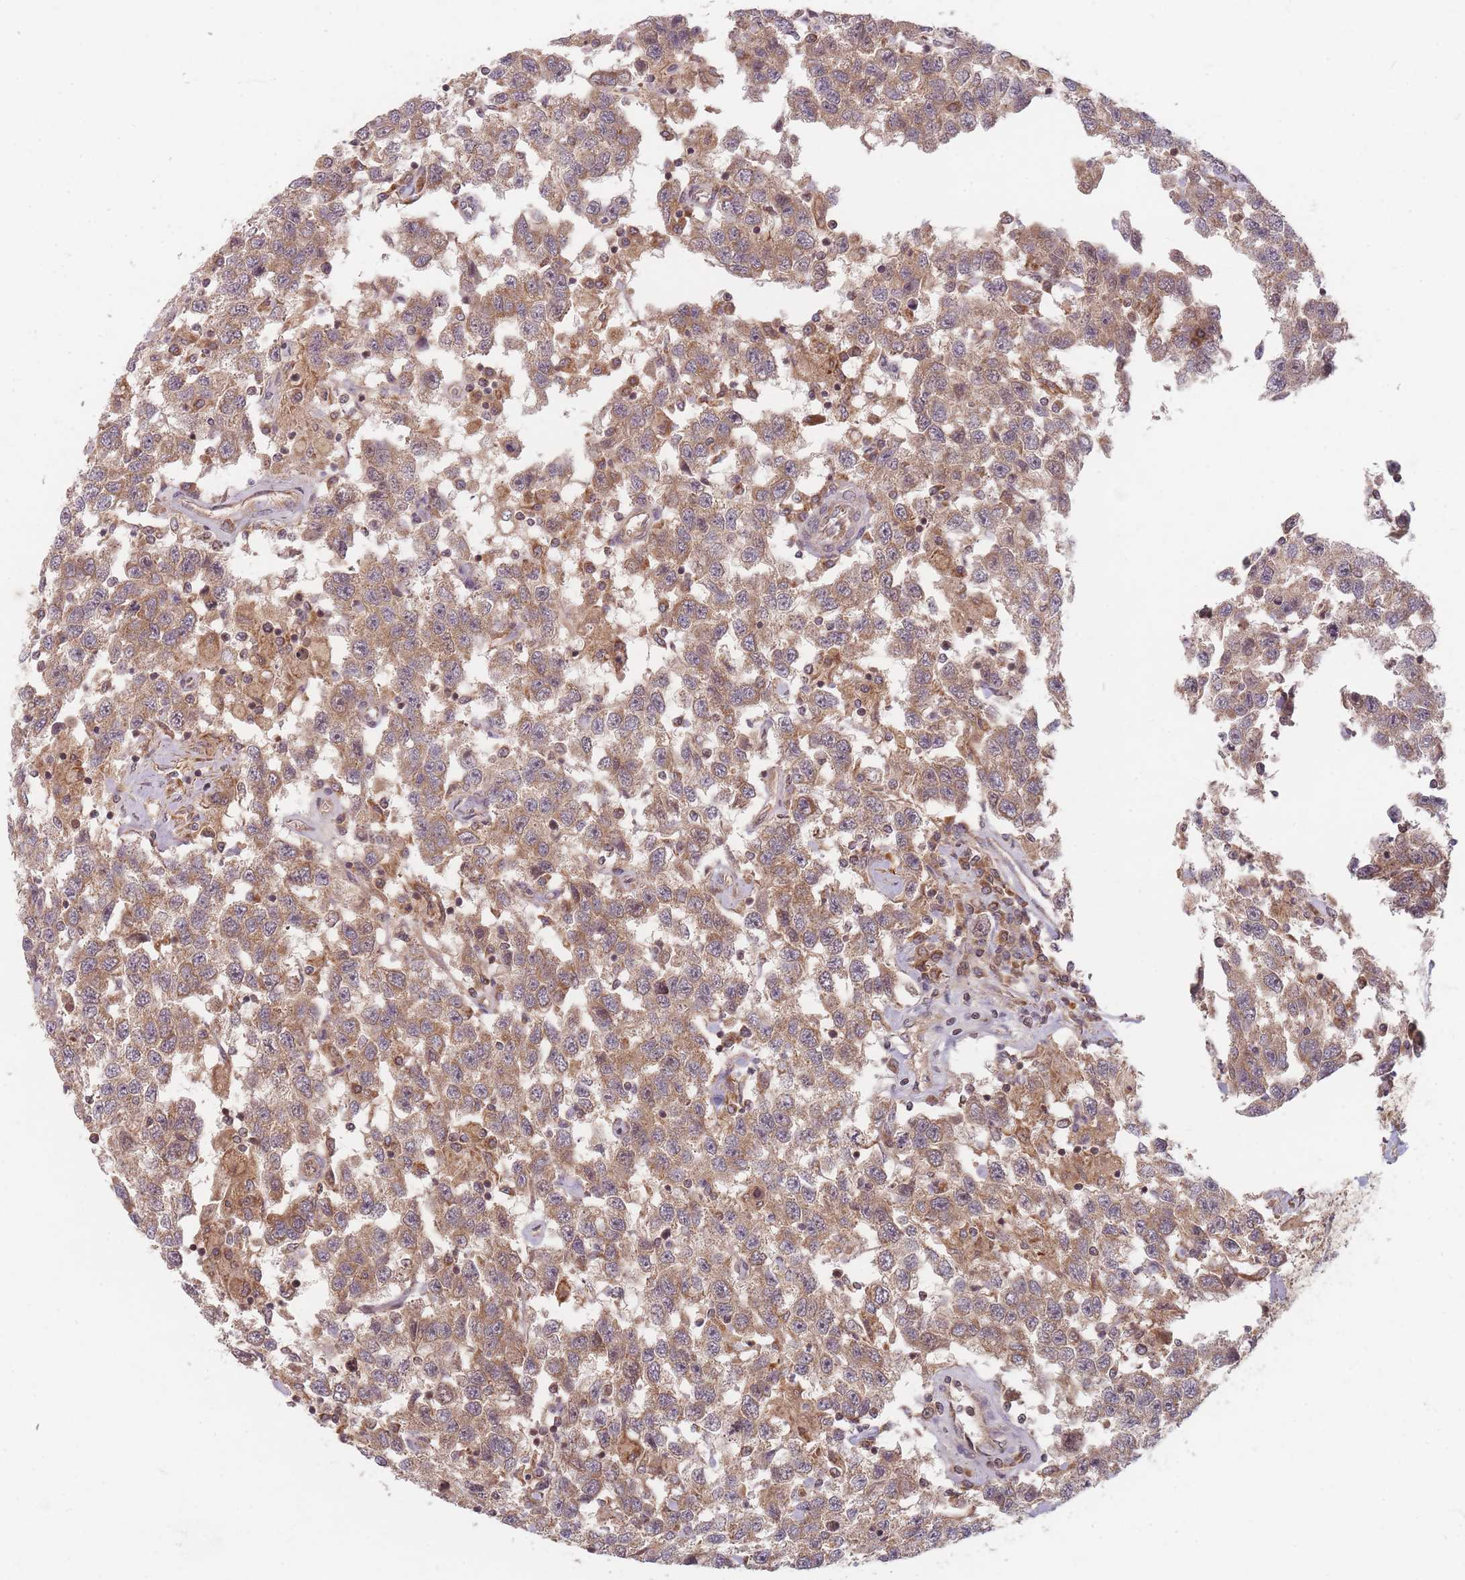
{"staining": {"intensity": "moderate", "quantity": ">75%", "location": "cytoplasmic/membranous"}, "tissue": "testis cancer", "cell_type": "Tumor cells", "image_type": "cancer", "snomed": [{"axis": "morphology", "description": "Seminoma, NOS"}, {"axis": "topography", "description": "Testis"}], "caption": "Protein staining of seminoma (testis) tissue shows moderate cytoplasmic/membranous expression in about >75% of tumor cells.", "gene": "RADX", "patient": {"sex": "male", "age": 41}}